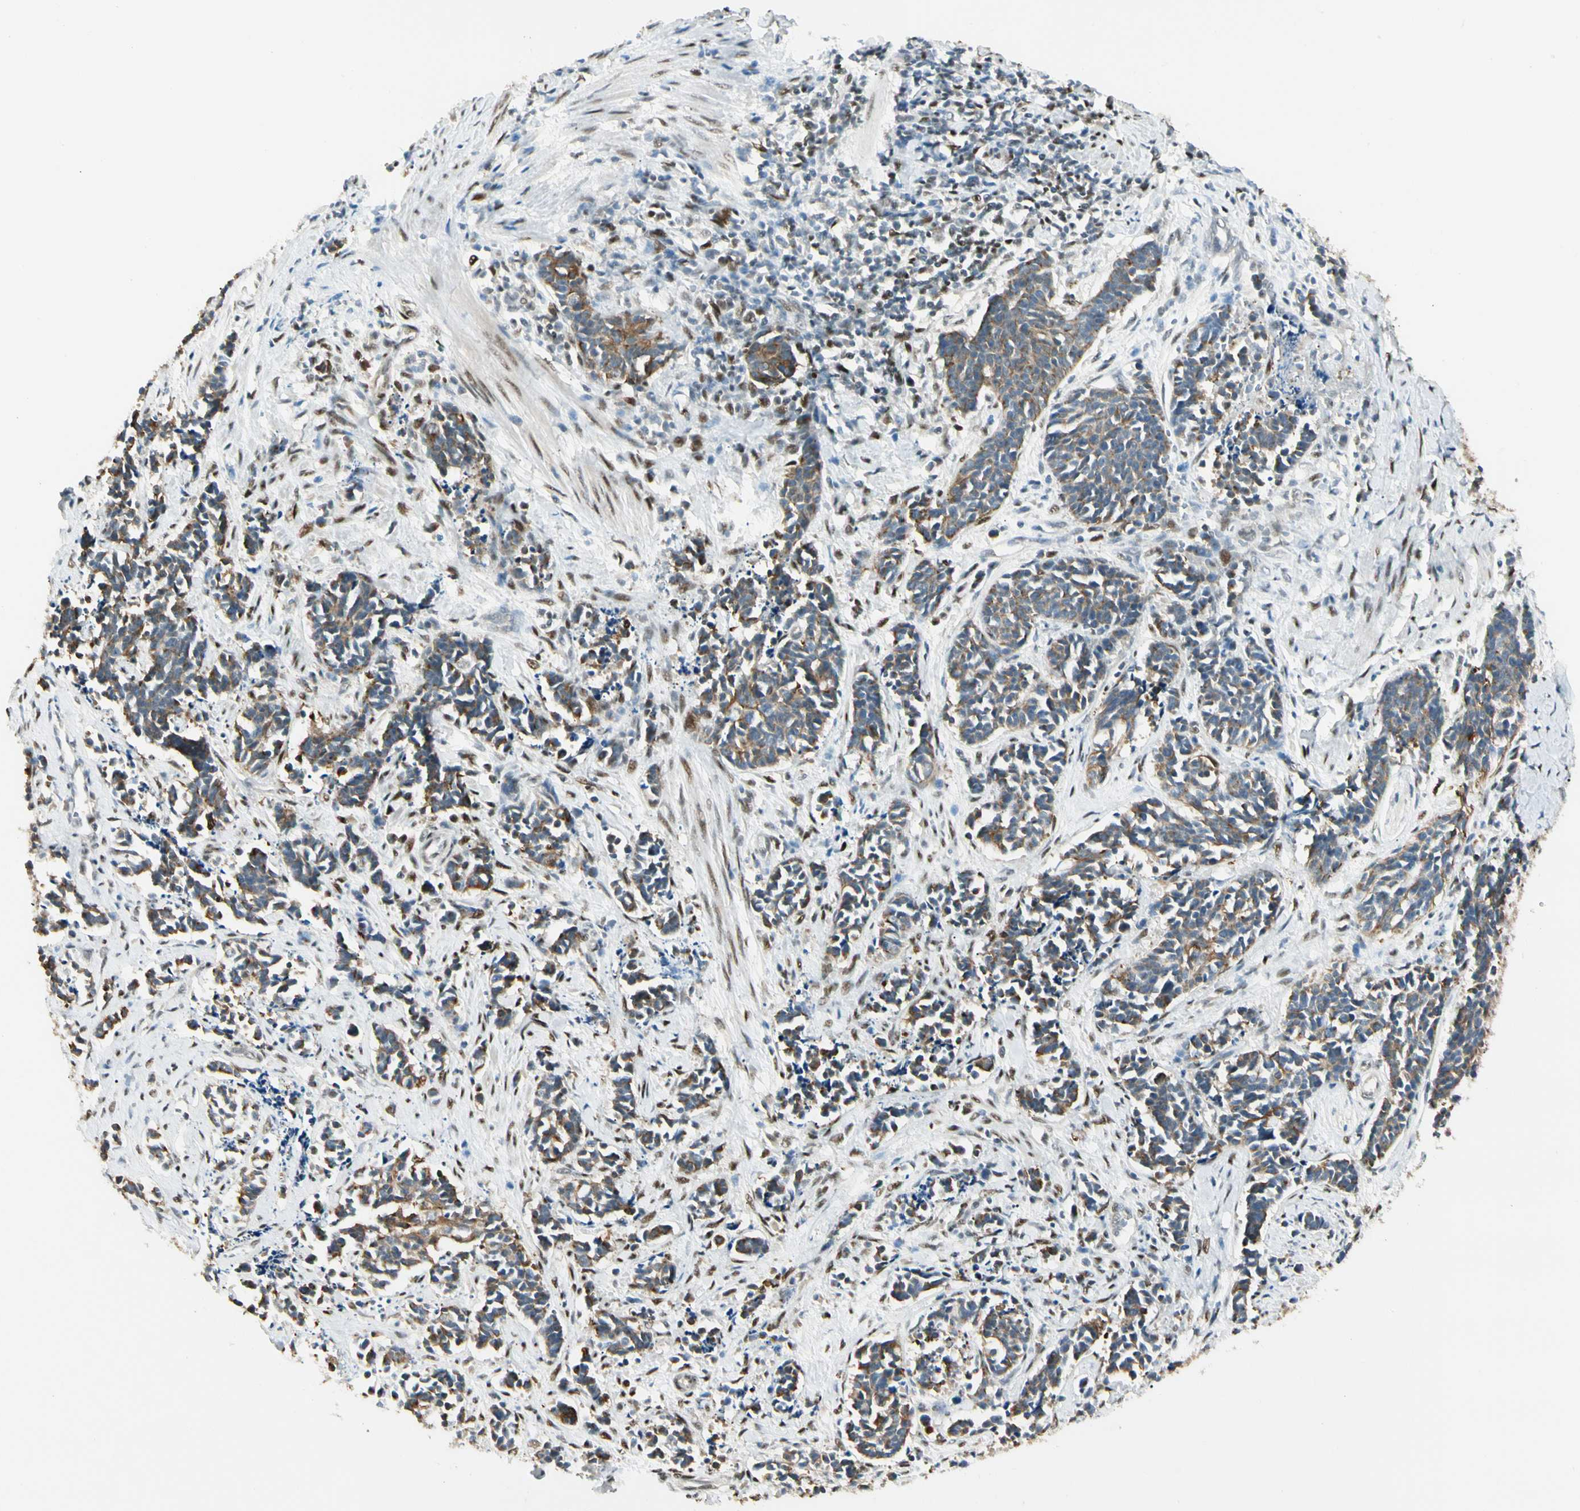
{"staining": {"intensity": "moderate", "quantity": ">75%", "location": "cytoplasmic/membranous"}, "tissue": "cervical cancer", "cell_type": "Tumor cells", "image_type": "cancer", "snomed": [{"axis": "morphology", "description": "Squamous cell carcinoma, NOS"}, {"axis": "topography", "description": "Cervix"}], "caption": "DAB (3,3'-diaminobenzidine) immunohistochemical staining of cervical squamous cell carcinoma displays moderate cytoplasmic/membranous protein expression in about >75% of tumor cells. (IHC, brightfield microscopy, high magnification).", "gene": "ATXN1", "patient": {"sex": "female", "age": 35}}